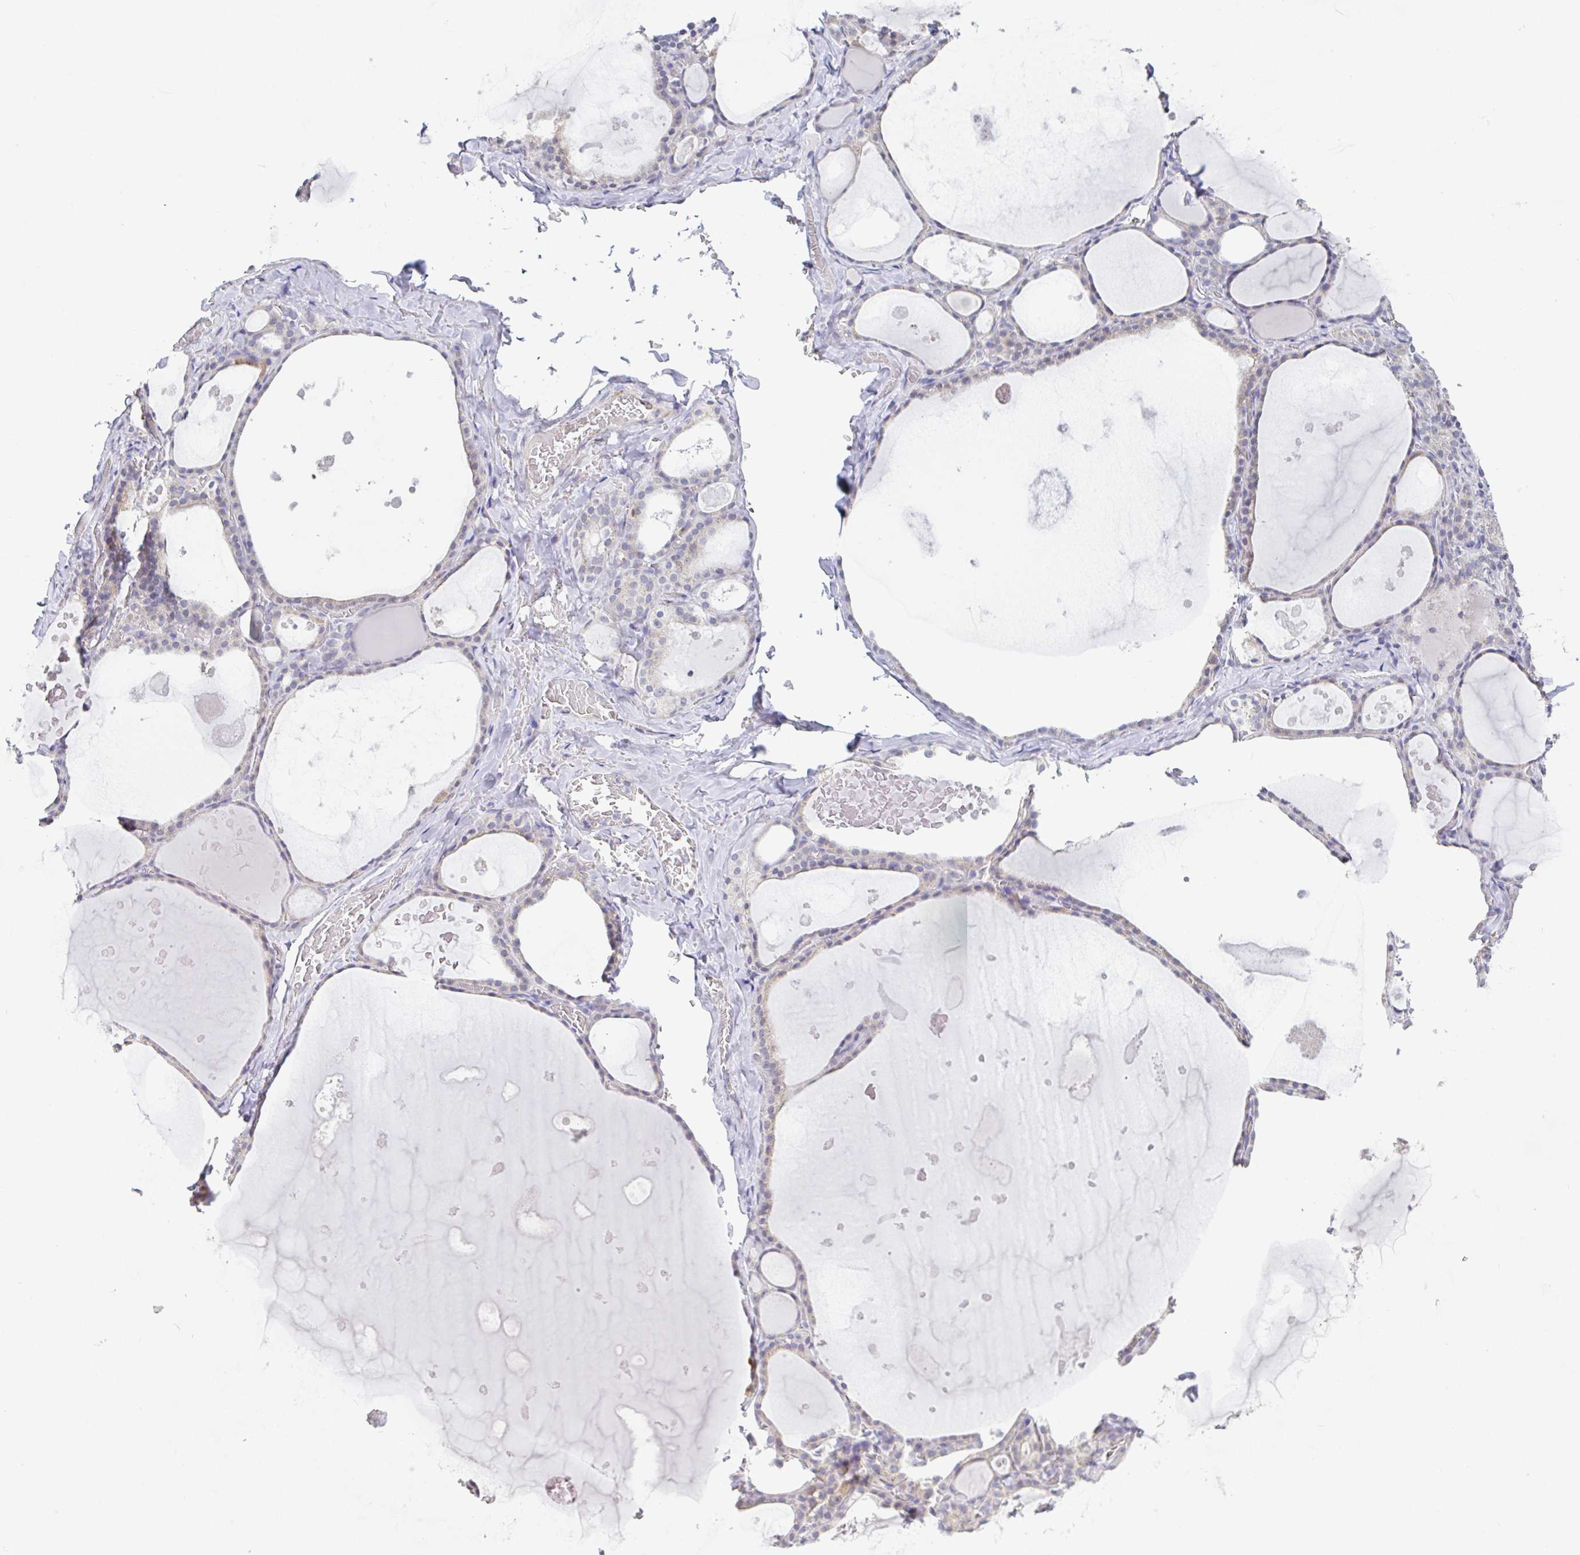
{"staining": {"intensity": "moderate", "quantity": "<25%", "location": "cytoplasmic/membranous"}, "tissue": "thyroid gland", "cell_type": "Glandular cells", "image_type": "normal", "snomed": [{"axis": "morphology", "description": "Normal tissue, NOS"}, {"axis": "topography", "description": "Thyroid gland"}], "caption": "Glandular cells demonstrate low levels of moderate cytoplasmic/membranous staining in approximately <25% of cells in unremarkable human thyroid gland. The staining was performed using DAB (3,3'-diaminobenzidine) to visualize the protein expression in brown, while the nuclei were stained in blue with hematoxylin (Magnification: 20x).", "gene": "PLCD4", "patient": {"sex": "male", "age": 56}}